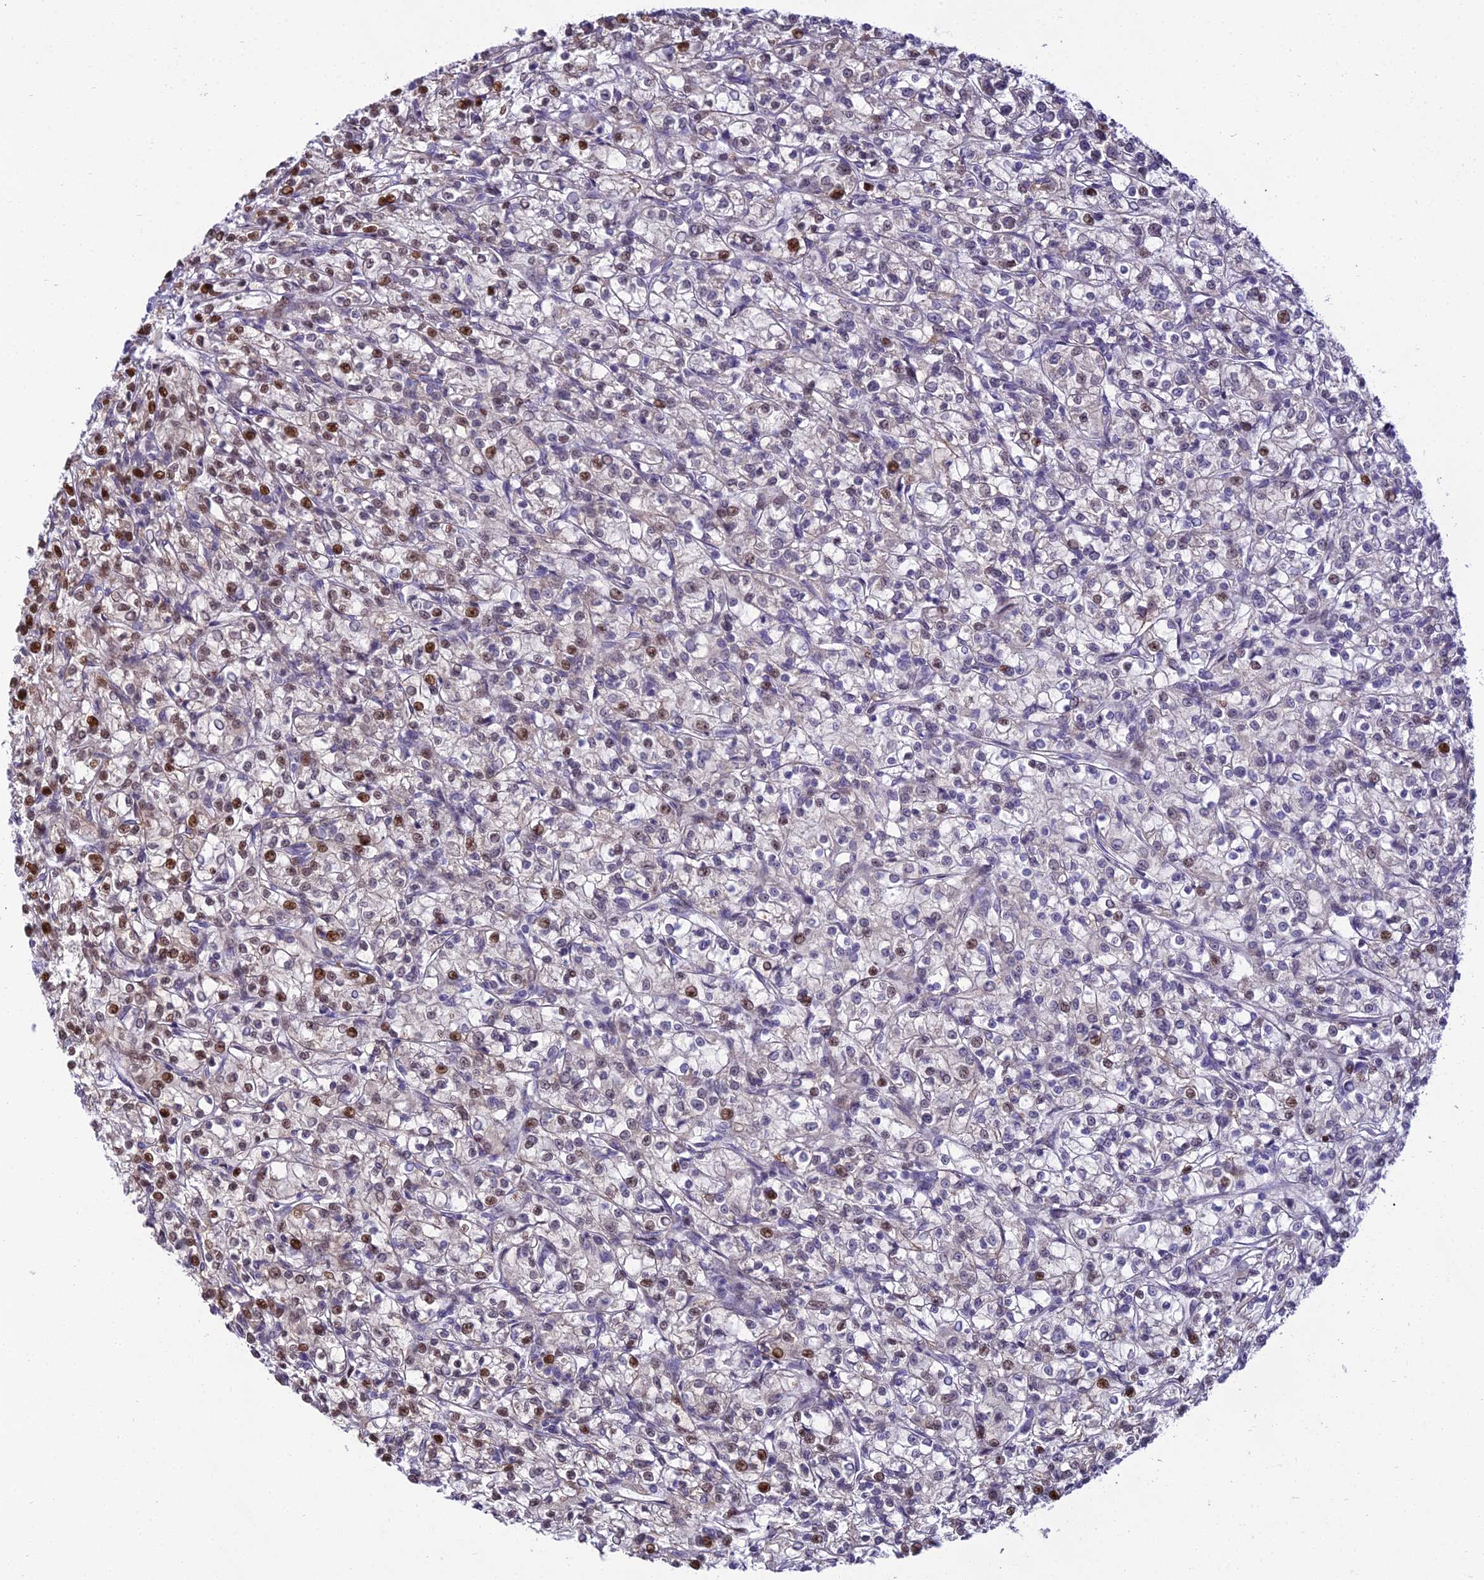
{"staining": {"intensity": "moderate", "quantity": "<25%", "location": "nuclear"}, "tissue": "renal cancer", "cell_type": "Tumor cells", "image_type": "cancer", "snomed": [{"axis": "morphology", "description": "Adenocarcinoma, NOS"}, {"axis": "topography", "description": "Kidney"}], "caption": "A brown stain shows moderate nuclear expression of a protein in renal cancer (adenocarcinoma) tumor cells.", "gene": "ZNF707", "patient": {"sex": "female", "age": 59}}